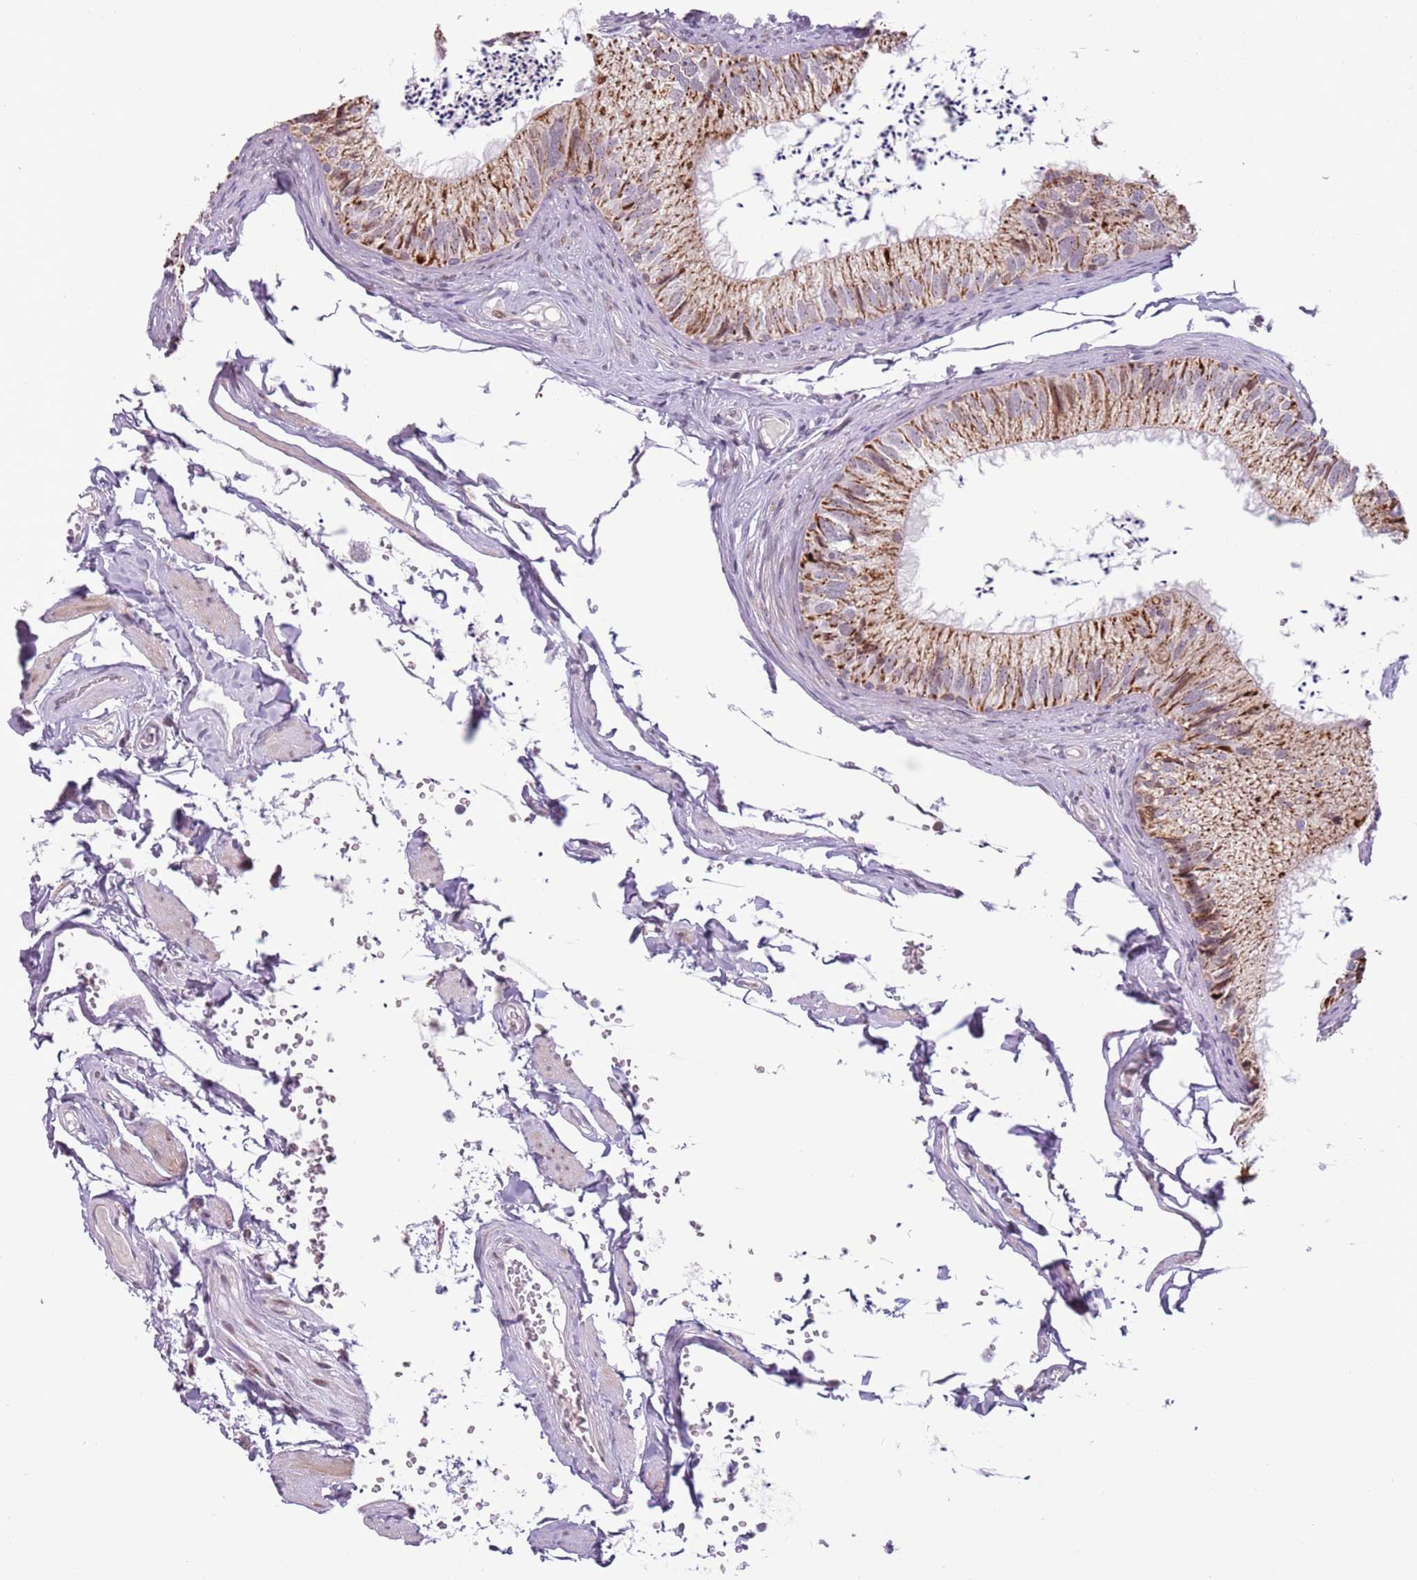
{"staining": {"intensity": "moderate", "quantity": ">75%", "location": "cytoplasmic/membranous"}, "tissue": "epididymis", "cell_type": "Glandular cells", "image_type": "normal", "snomed": [{"axis": "morphology", "description": "Normal tissue, NOS"}, {"axis": "topography", "description": "Epididymis"}], "caption": "IHC of unremarkable epididymis exhibits medium levels of moderate cytoplasmic/membranous staining in about >75% of glandular cells.", "gene": "MLLT11", "patient": {"sex": "male", "age": 79}}